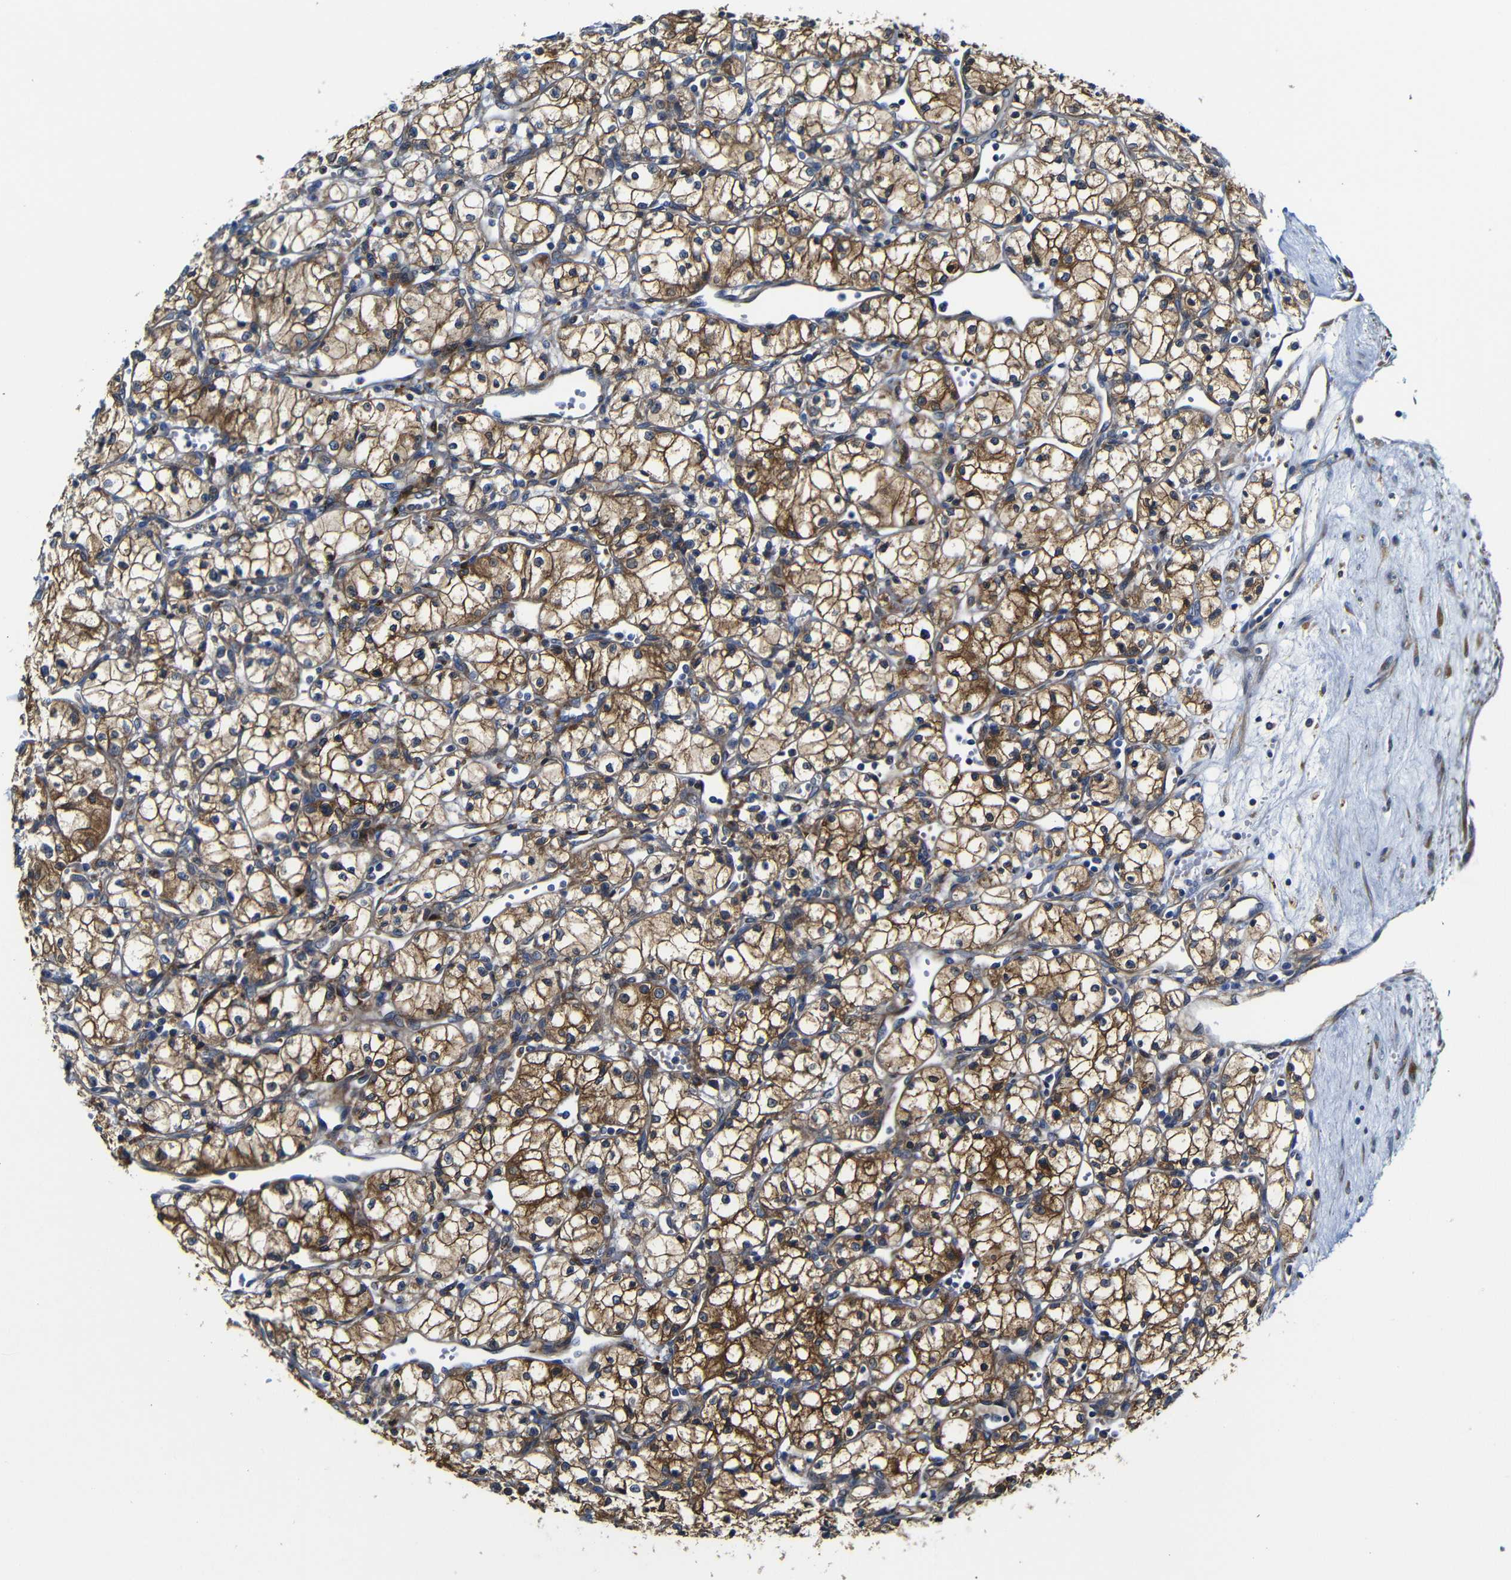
{"staining": {"intensity": "moderate", "quantity": ">75%", "location": "cytoplasmic/membranous"}, "tissue": "renal cancer", "cell_type": "Tumor cells", "image_type": "cancer", "snomed": [{"axis": "morphology", "description": "Normal tissue, NOS"}, {"axis": "morphology", "description": "Adenocarcinoma, NOS"}, {"axis": "topography", "description": "Kidney"}], "caption": "The photomicrograph displays a brown stain indicating the presence of a protein in the cytoplasmic/membranous of tumor cells in adenocarcinoma (renal). Immunohistochemistry (ihc) stains the protein of interest in brown and the nuclei are stained blue.", "gene": "CLCC1", "patient": {"sex": "male", "age": 59}}